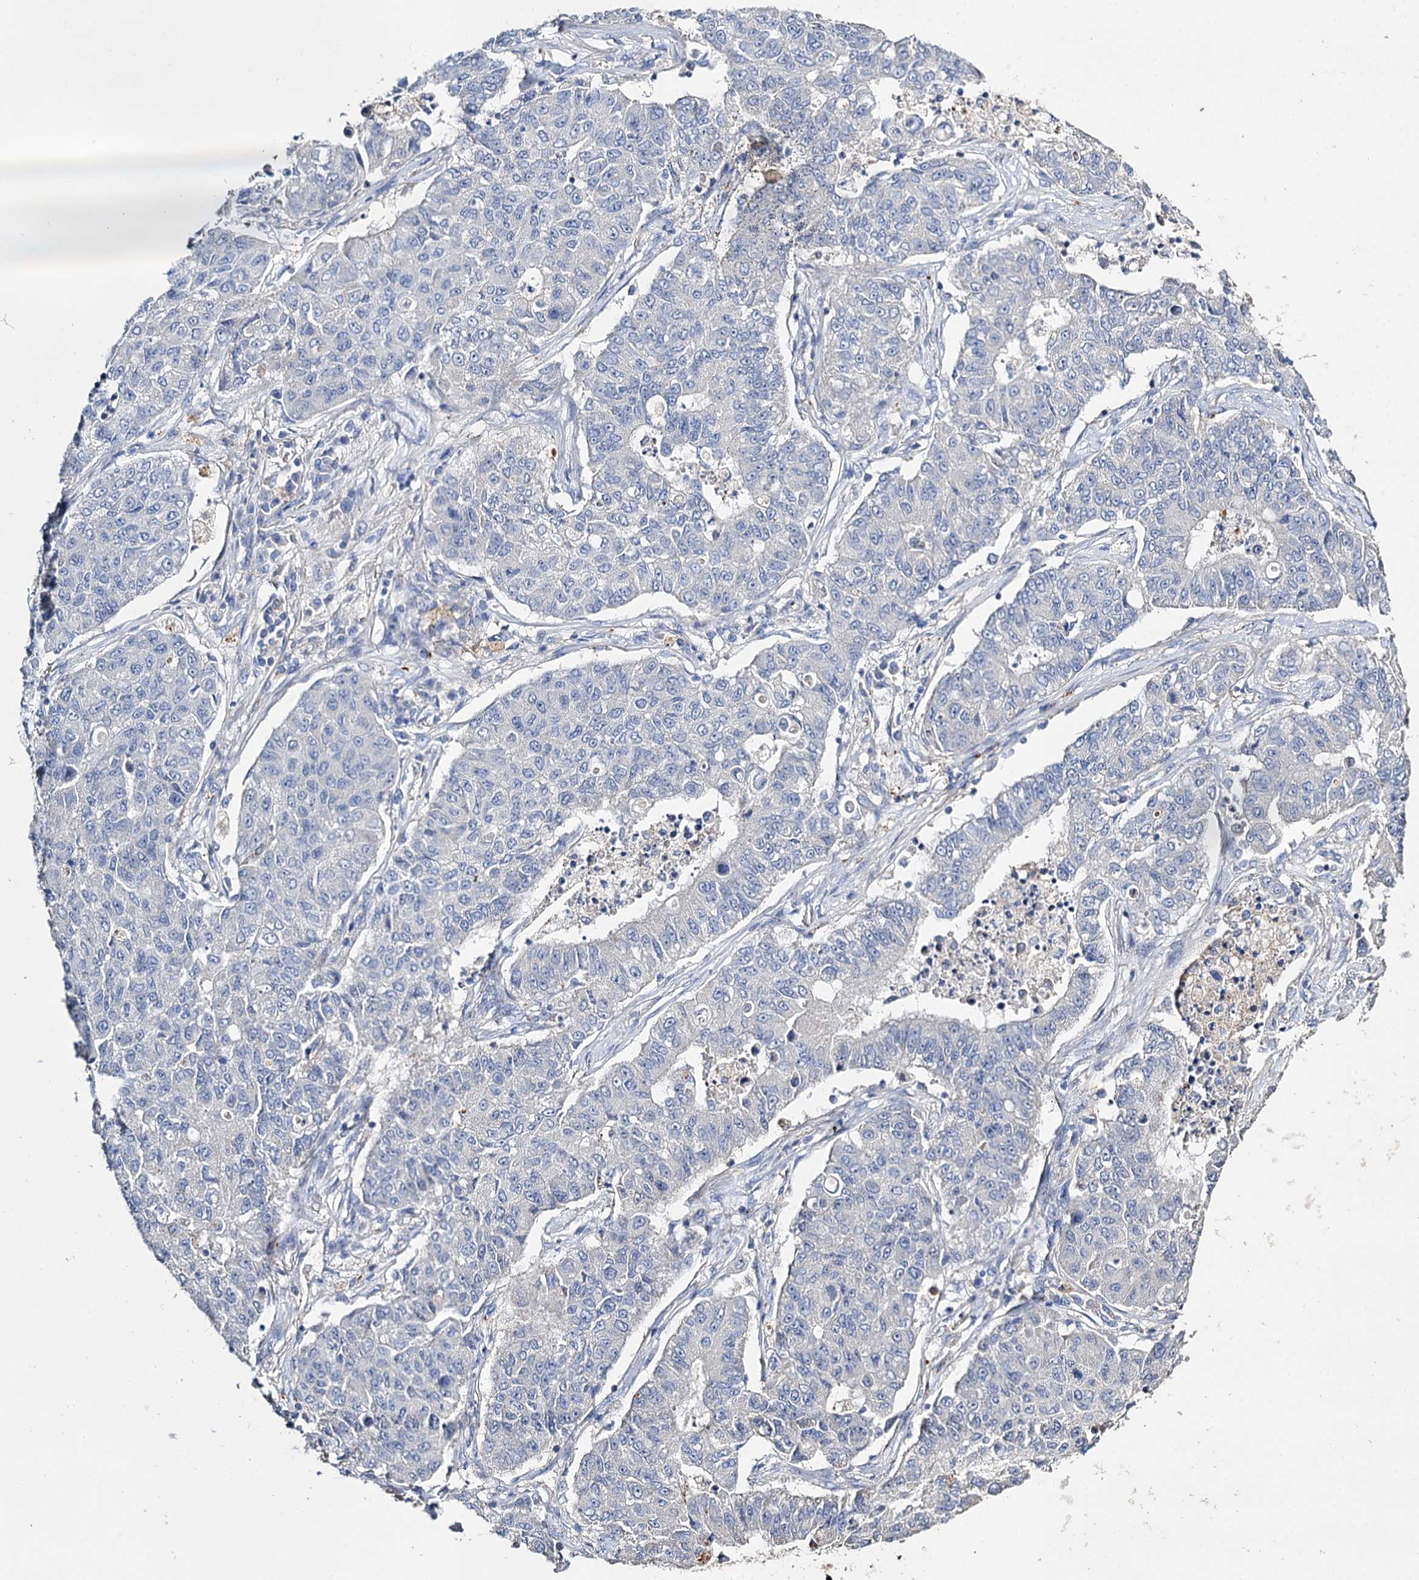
{"staining": {"intensity": "negative", "quantity": "none", "location": "none"}, "tissue": "lung cancer", "cell_type": "Tumor cells", "image_type": "cancer", "snomed": [{"axis": "morphology", "description": "Squamous cell carcinoma, NOS"}, {"axis": "topography", "description": "Lung"}], "caption": "Micrograph shows no significant protein staining in tumor cells of lung cancer (squamous cell carcinoma). The staining is performed using DAB brown chromogen with nuclei counter-stained in using hematoxylin.", "gene": "DNAH6", "patient": {"sex": "male", "age": 74}}